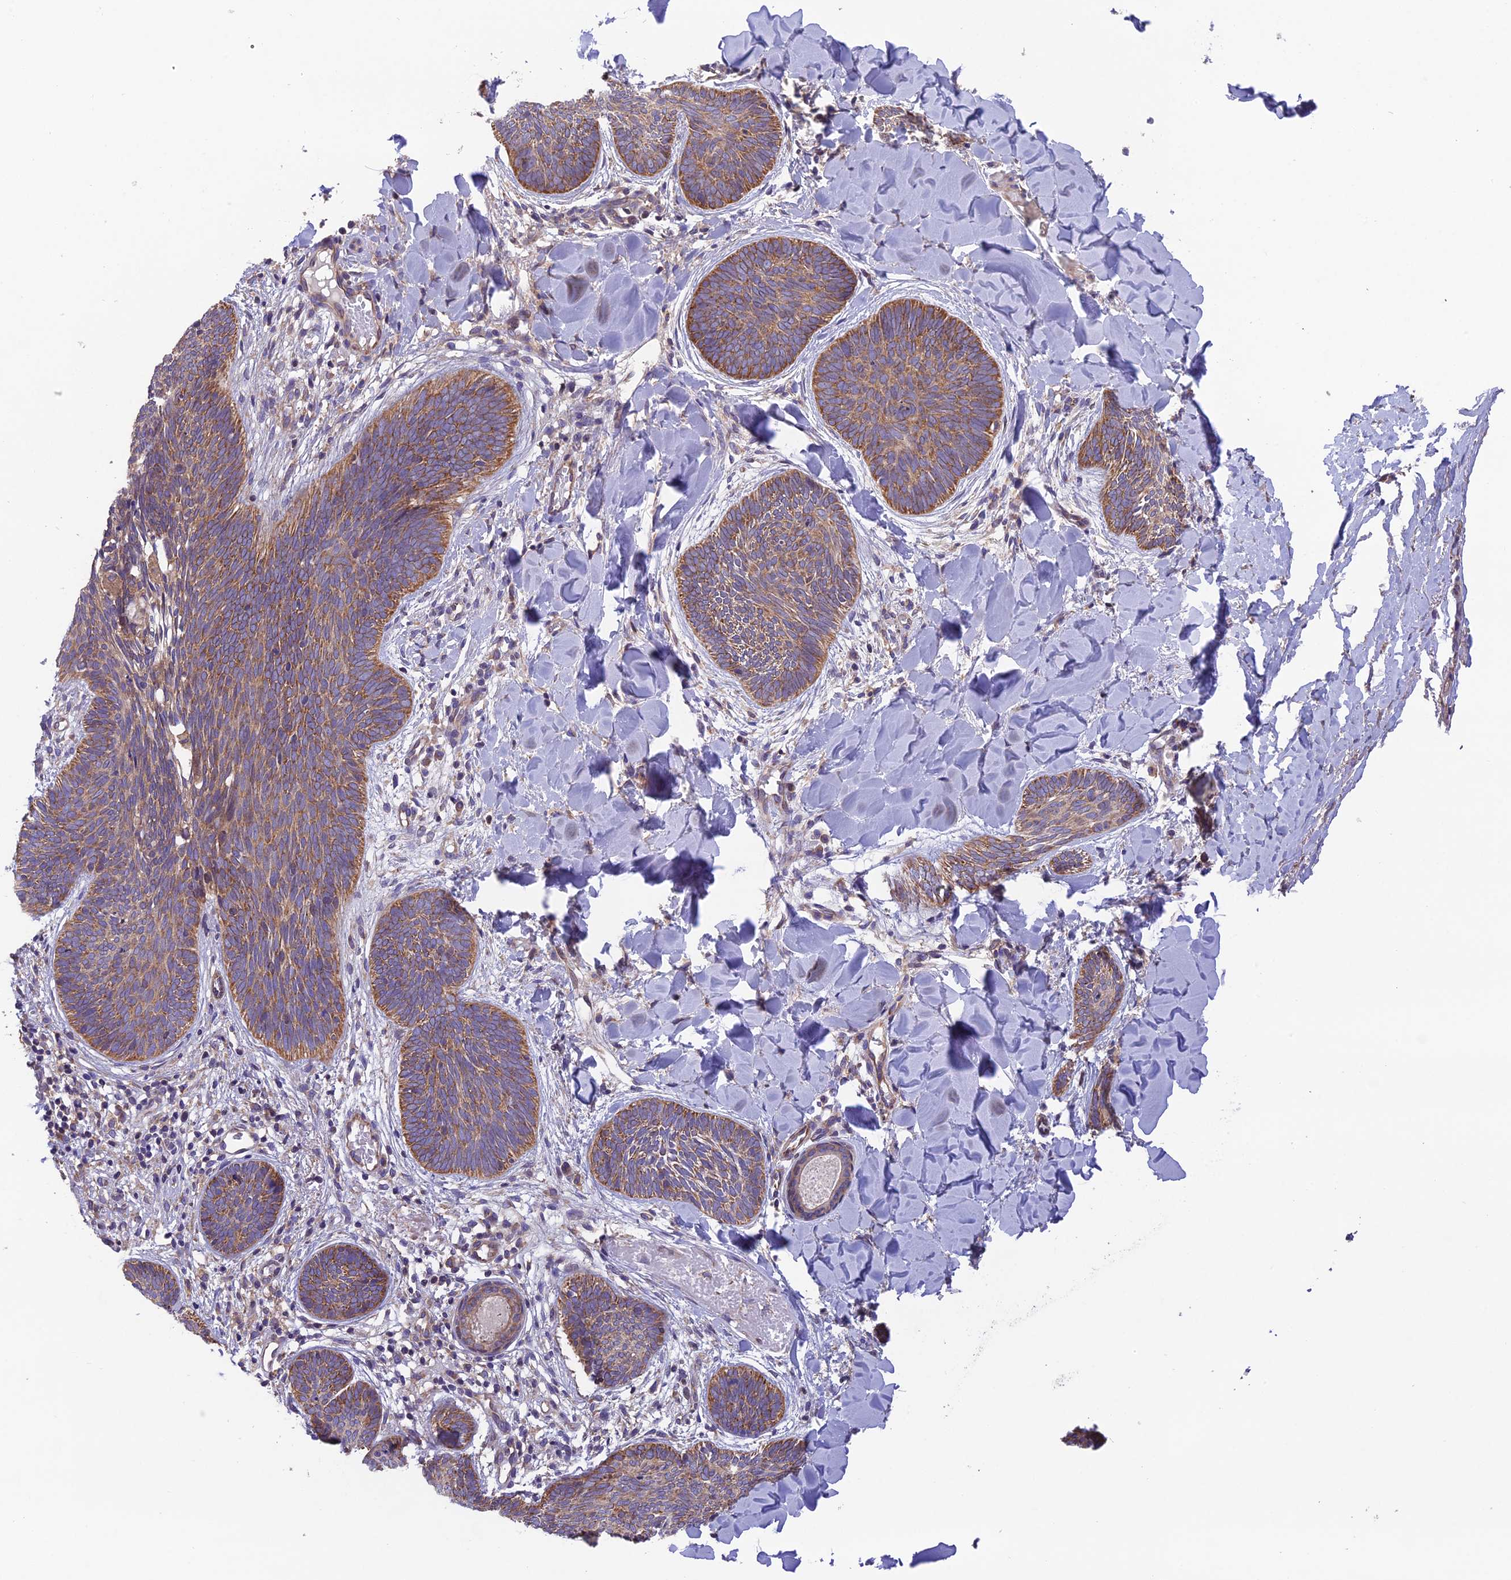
{"staining": {"intensity": "moderate", "quantity": ">75%", "location": "cytoplasmic/membranous"}, "tissue": "skin cancer", "cell_type": "Tumor cells", "image_type": "cancer", "snomed": [{"axis": "morphology", "description": "Basal cell carcinoma"}, {"axis": "topography", "description": "Skin"}], "caption": "Immunohistochemical staining of human basal cell carcinoma (skin) exhibits medium levels of moderate cytoplasmic/membranous protein positivity in approximately >75% of tumor cells.", "gene": "BLOC1S4", "patient": {"sex": "female", "age": 81}}